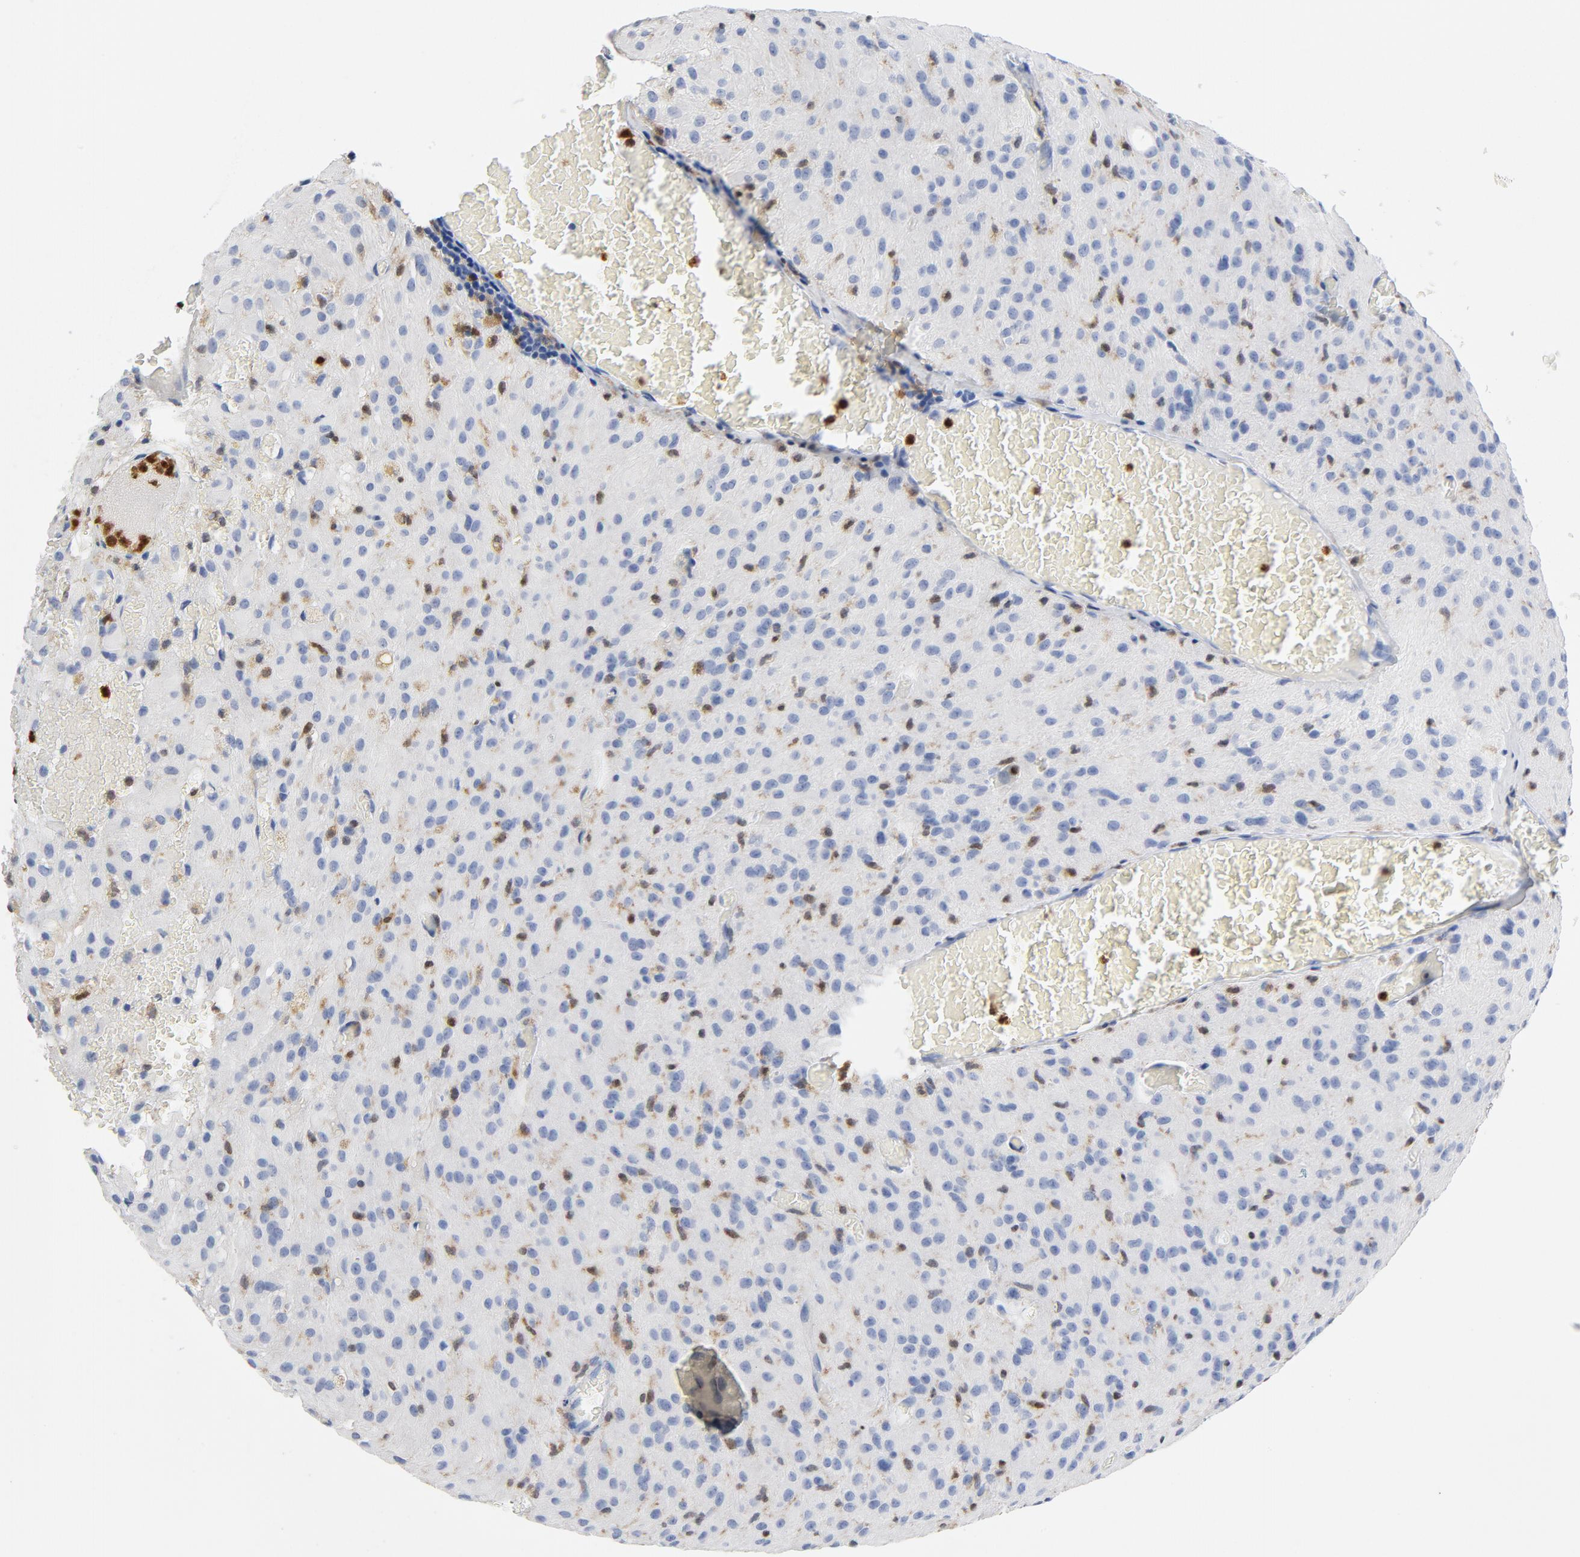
{"staining": {"intensity": "negative", "quantity": "none", "location": "none"}, "tissue": "glioma", "cell_type": "Tumor cells", "image_type": "cancer", "snomed": [{"axis": "morphology", "description": "Glioma, malignant, High grade"}, {"axis": "topography", "description": "Brain"}], "caption": "High power microscopy micrograph of an immunohistochemistry (IHC) photomicrograph of glioma, revealing no significant positivity in tumor cells. The staining is performed using DAB brown chromogen with nuclei counter-stained in using hematoxylin.", "gene": "NCF1", "patient": {"sex": "female", "age": 59}}